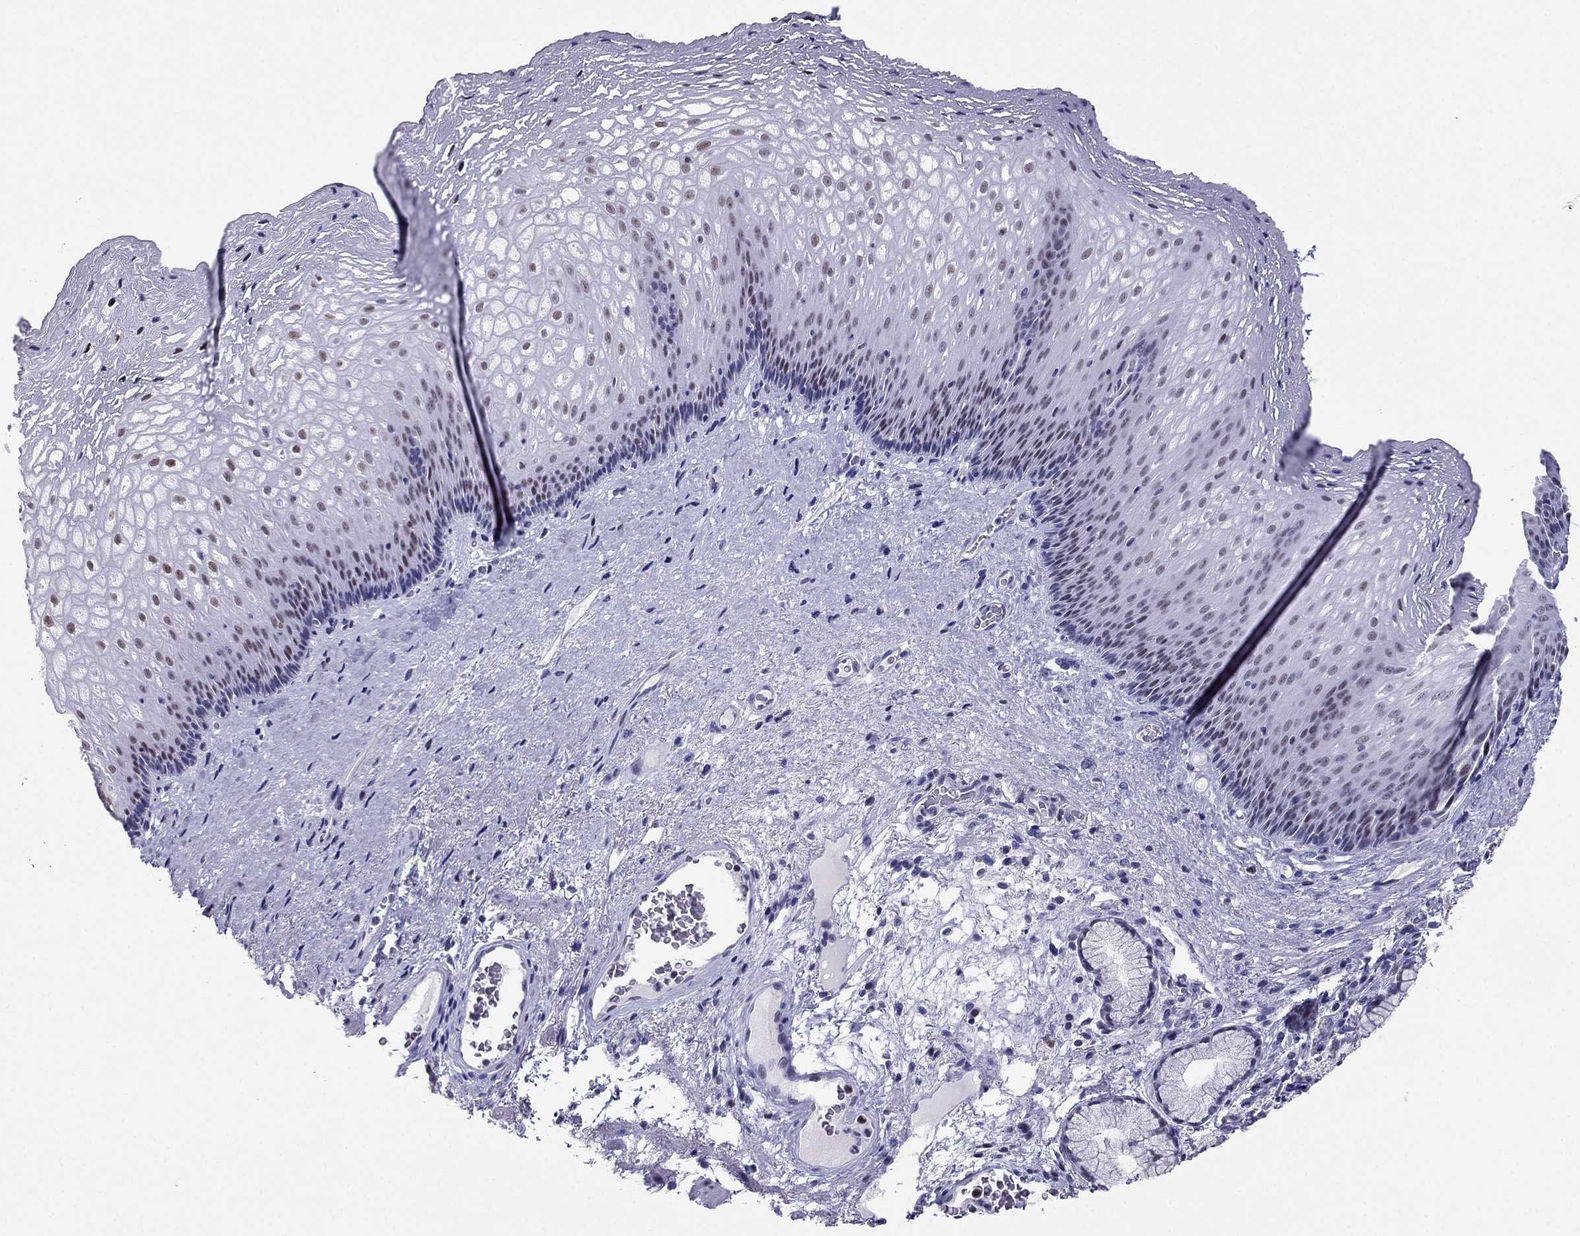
{"staining": {"intensity": "strong", "quantity": "<25%", "location": "nuclear"}, "tissue": "esophagus", "cell_type": "Squamous epithelial cells", "image_type": "normal", "snomed": [{"axis": "morphology", "description": "Normal tissue, NOS"}, {"axis": "topography", "description": "Esophagus"}], "caption": "A brown stain highlights strong nuclear staining of a protein in squamous epithelial cells of normal human esophagus. The protein of interest is shown in brown color, while the nuclei are stained blue.", "gene": "PPM1G", "patient": {"sex": "male", "age": 76}}